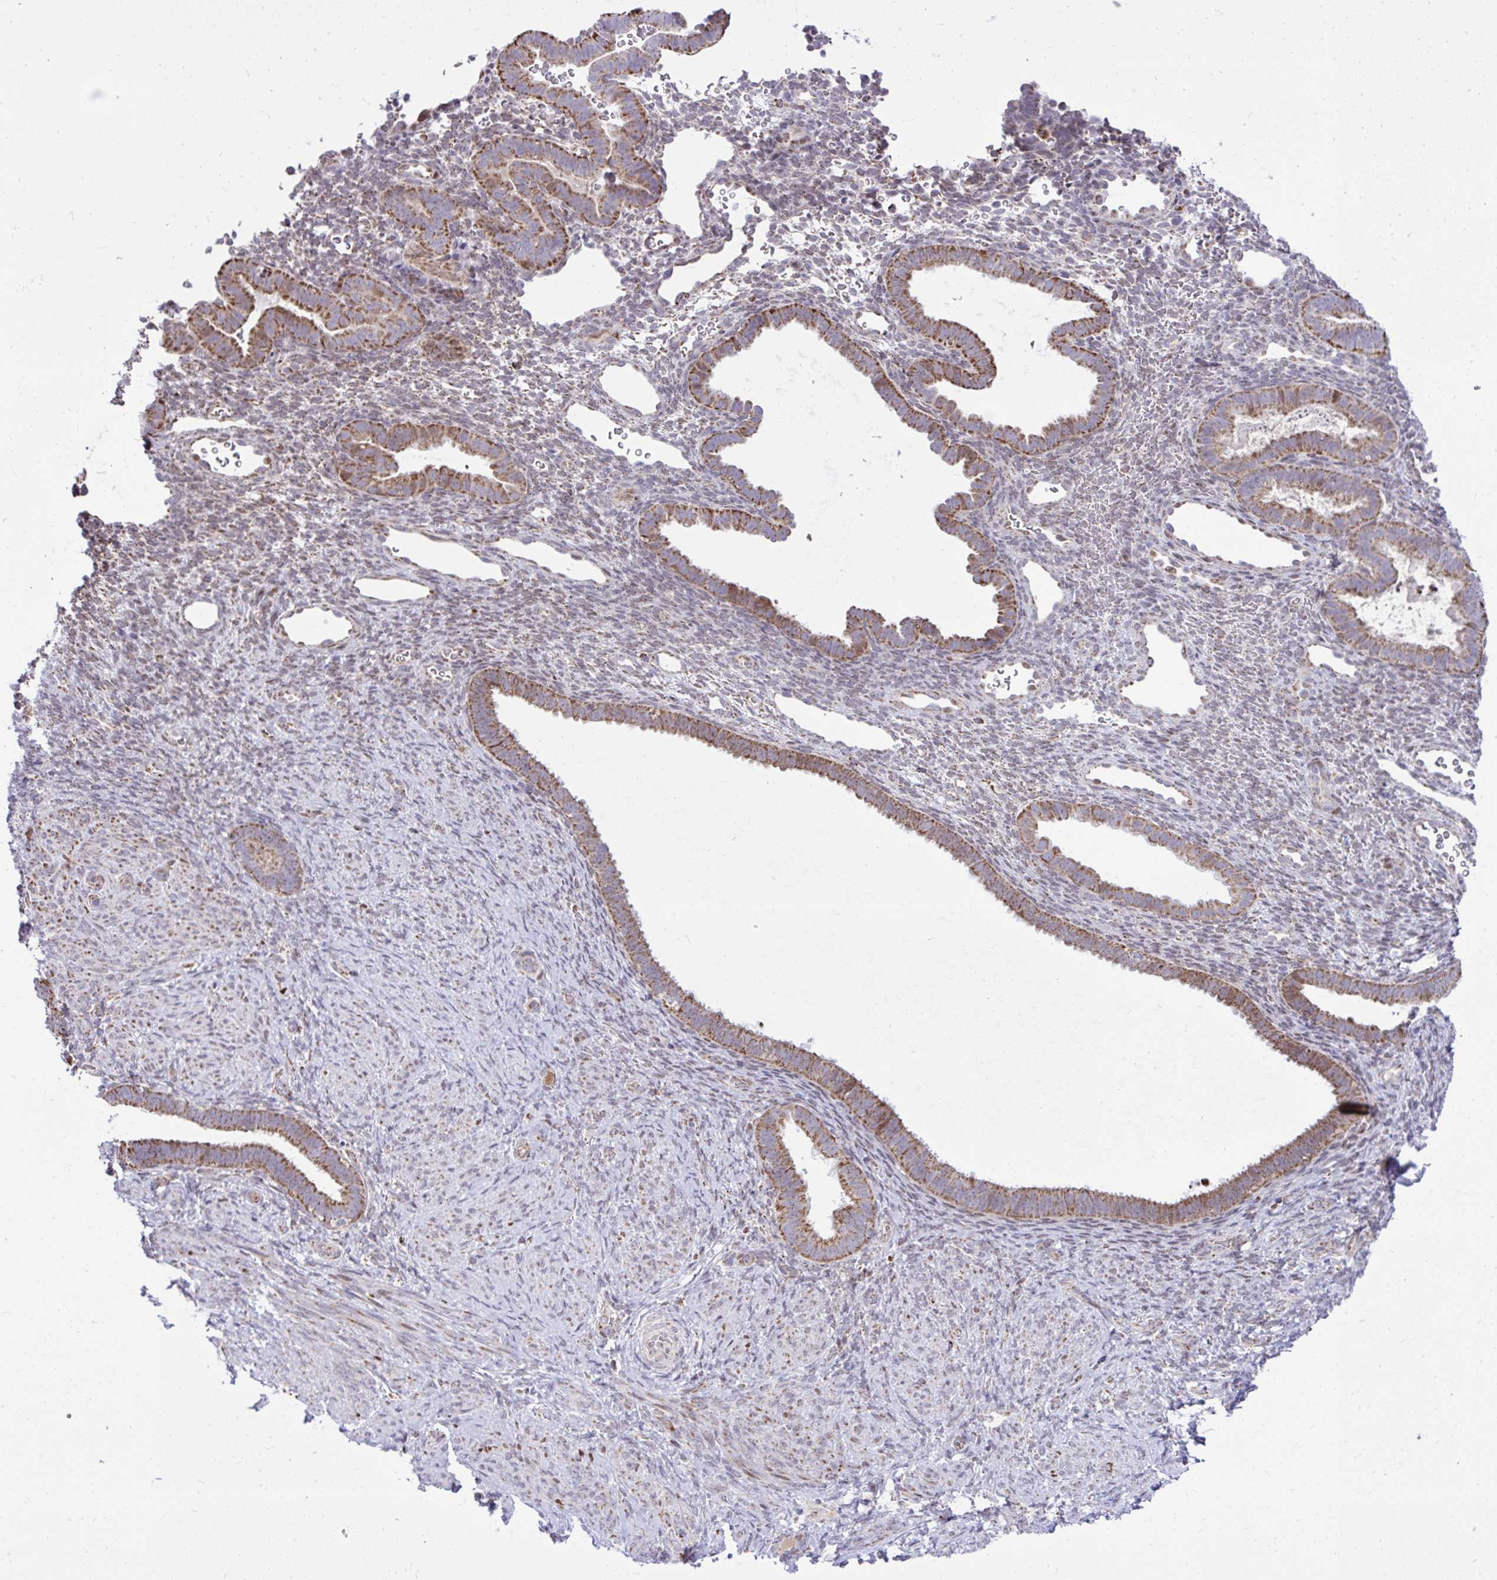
{"staining": {"intensity": "moderate", "quantity": "25%-75%", "location": "cytoplasmic/membranous"}, "tissue": "endometrium", "cell_type": "Cells in endometrial stroma", "image_type": "normal", "snomed": [{"axis": "morphology", "description": "Normal tissue, NOS"}, {"axis": "topography", "description": "Endometrium"}], "caption": "This is a micrograph of IHC staining of normal endometrium, which shows moderate expression in the cytoplasmic/membranous of cells in endometrial stroma.", "gene": "ZNF362", "patient": {"sex": "female", "age": 34}}